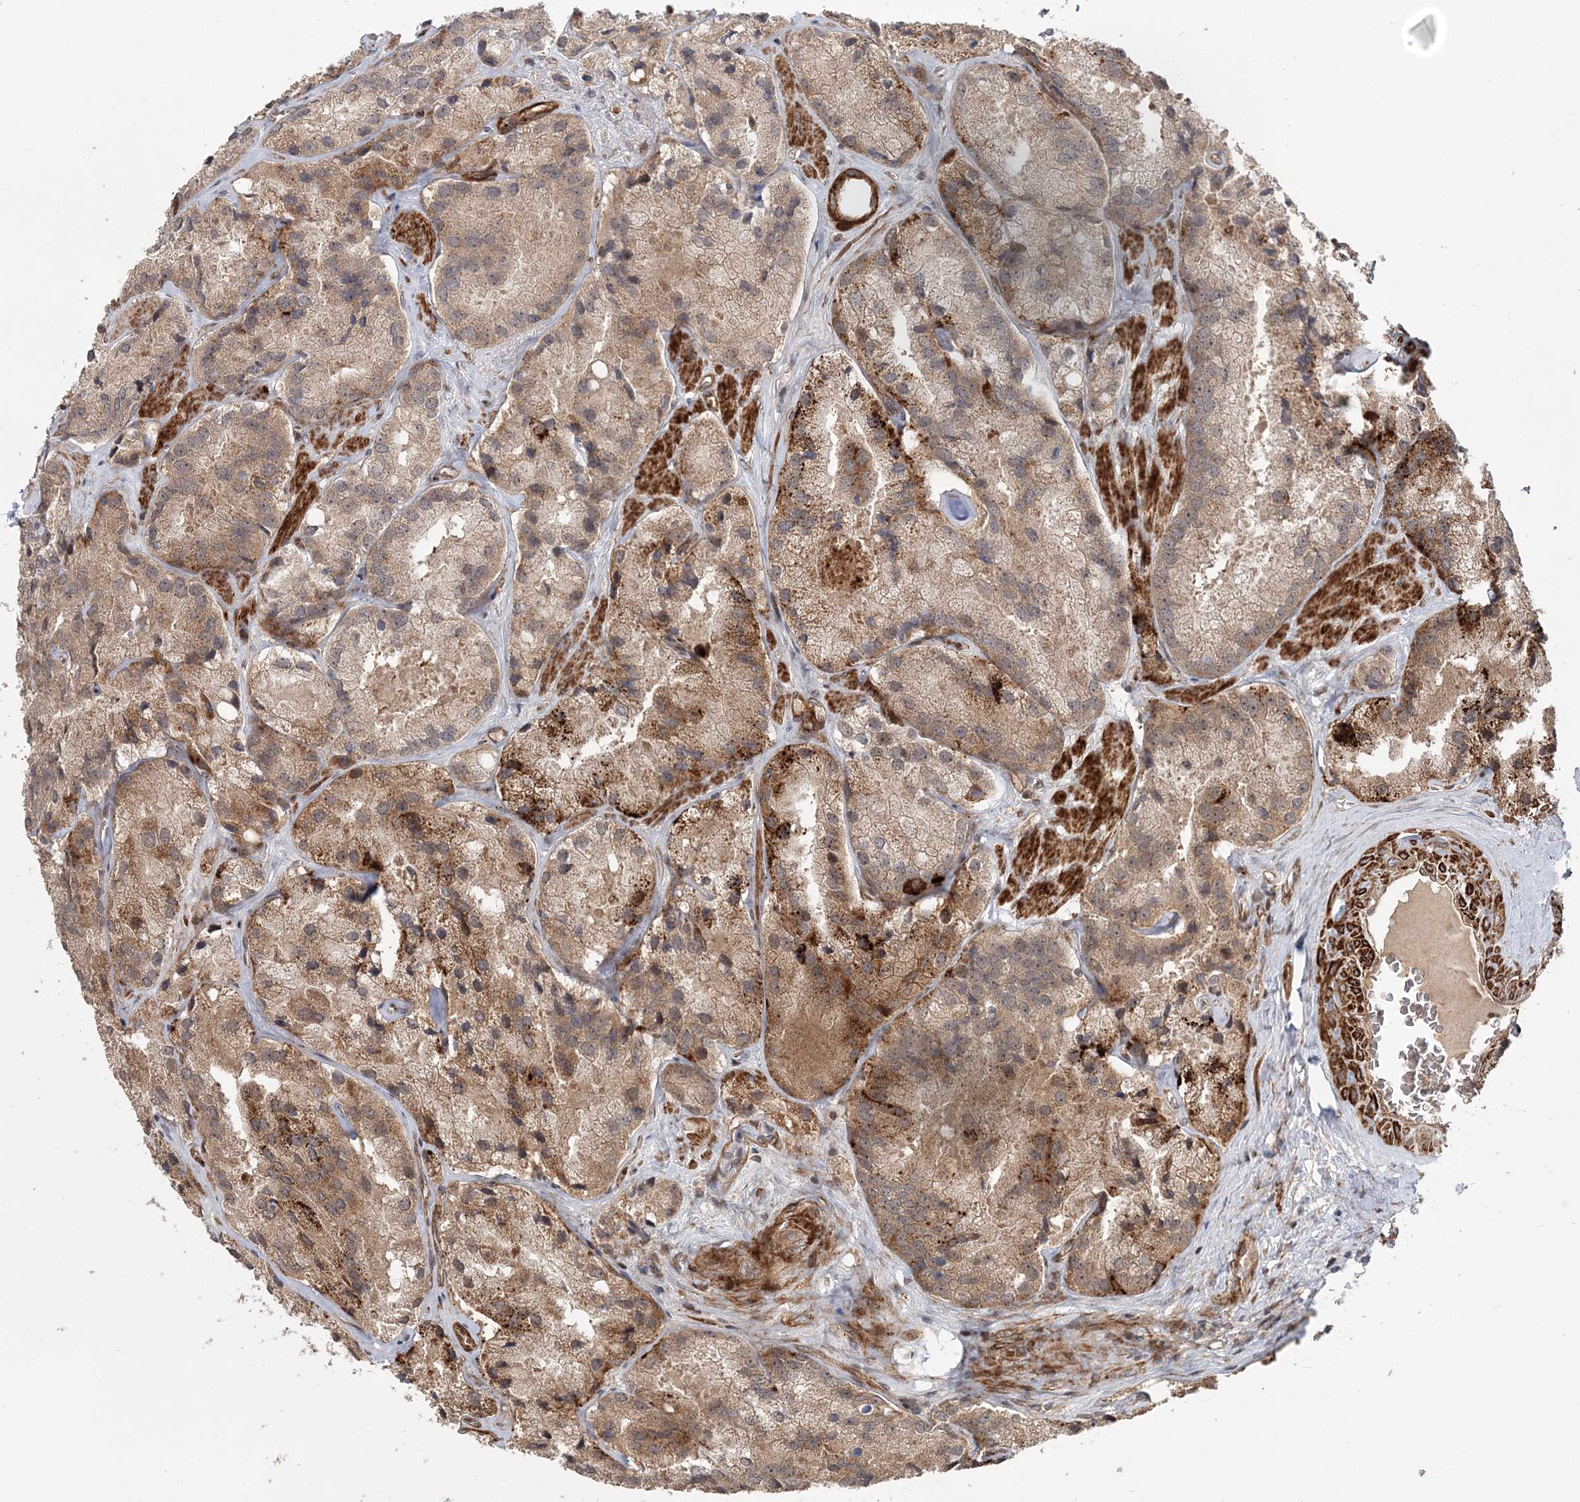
{"staining": {"intensity": "moderate", "quantity": ">75%", "location": "cytoplasmic/membranous"}, "tissue": "prostate cancer", "cell_type": "Tumor cells", "image_type": "cancer", "snomed": [{"axis": "morphology", "description": "Adenocarcinoma, High grade"}, {"axis": "topography", "description": "Prostate"}], "caption": "A medium amount of moderate cytoplasmic/membranous staining is appreciated in approximately >75% of tumor cells in prostate adenocarcinoma (high-grade) tissue.", "gene": "UBTD2", "patient": {"sex": "male", "age": 66}}